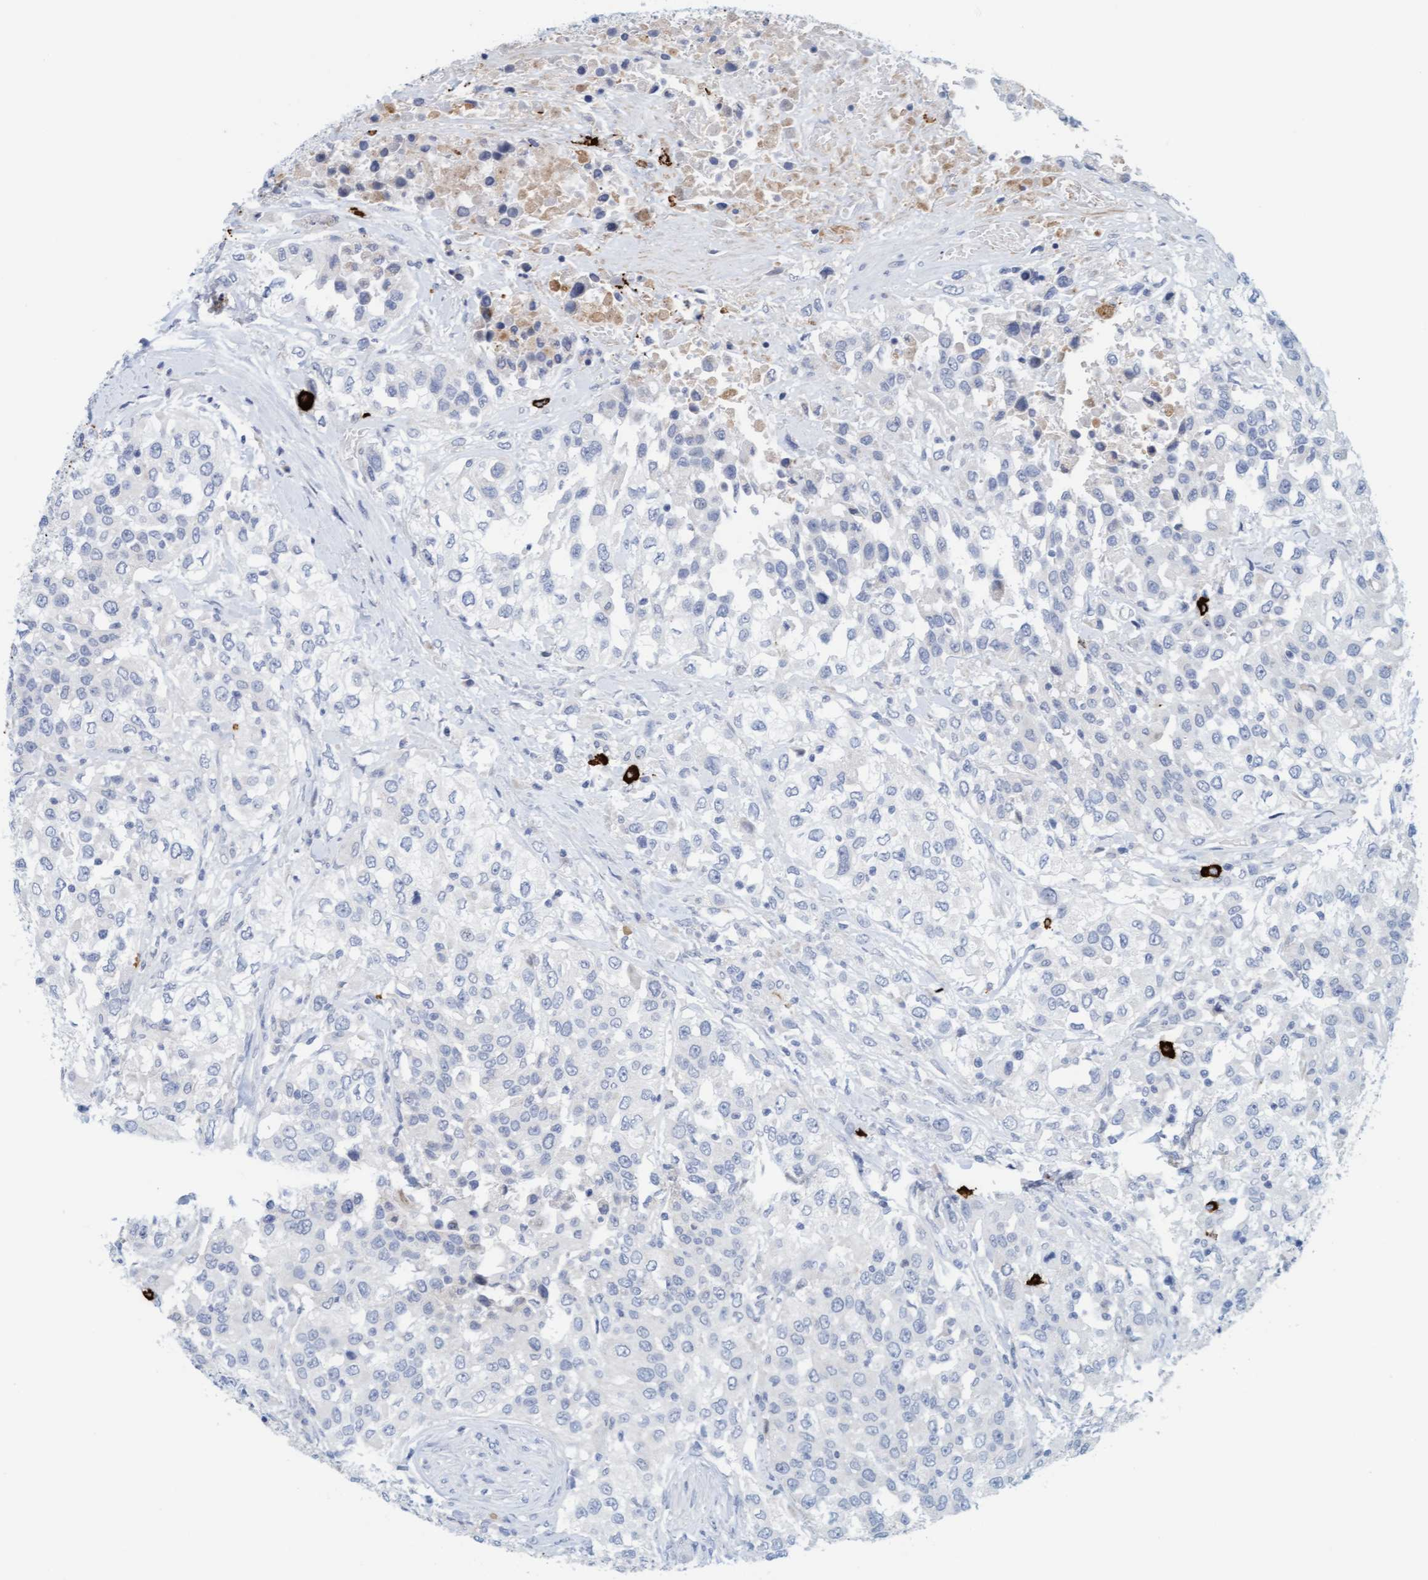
{"staining": {"intensity": "negative", "quantity": "none", "location": "none"}, "tissue": "urothelial cancer", "cell_type": "Tumor cells", "image_type": "cancer", "snomed": [{"axis": "morphology", "description": "Urothelial carcinoma, High grade"}, {"axis": "topography", "description": "Urinary bladder"}], "caption": "Tumor cells are negative for brown protein staining in urothelial cancer.", "gene": "CPA3", "patient": {"sex": "female", "age": 80}}